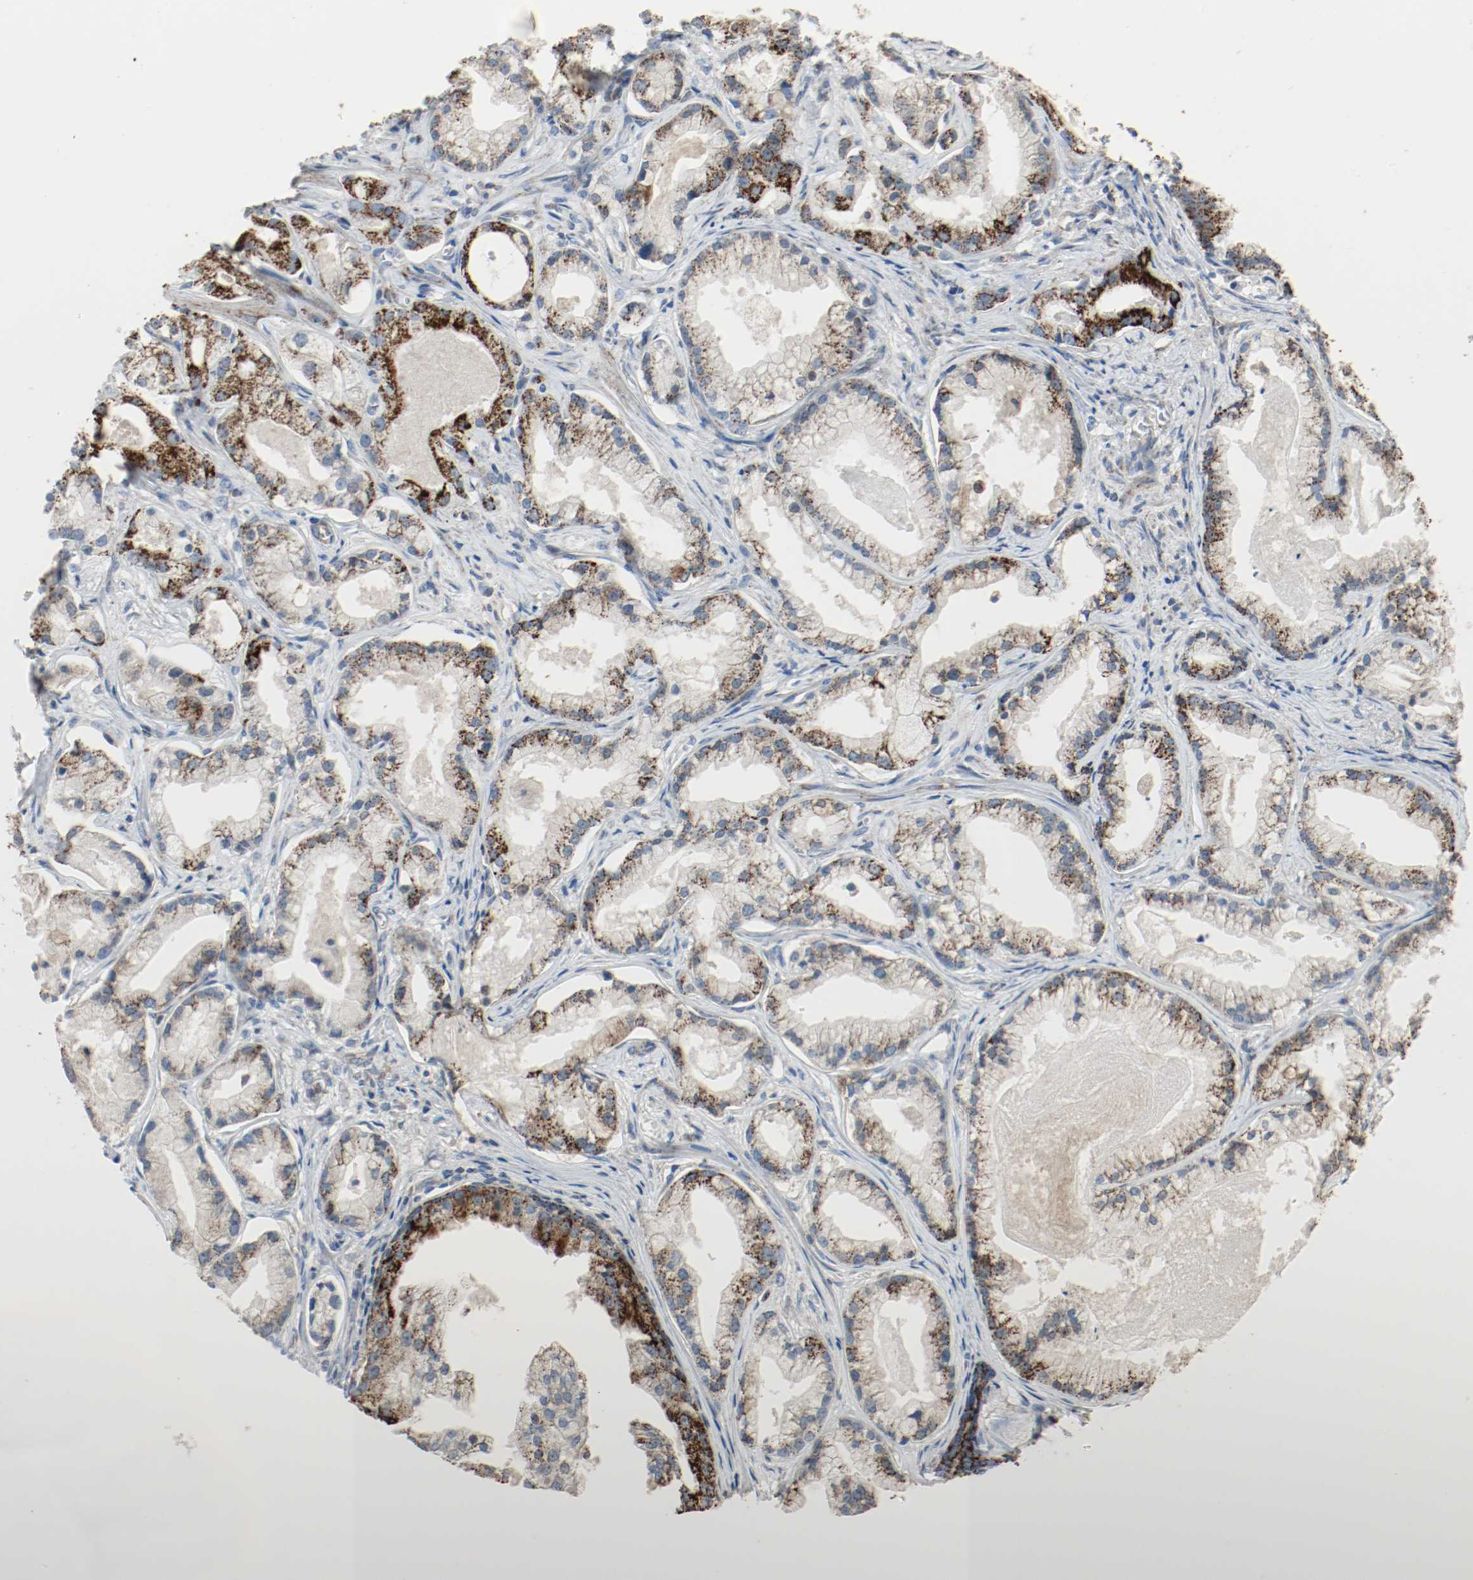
{"staining": {"intensity": "strong", "quantity": ">75%", "location": "cytoplasmic/membranous"}, "tissue": "prostate cancer", "cell_type": "Tumor cells", "image_type": "cancer", "snomed": [{"axis": "morphology", "description": "Adenocarcinoma, Low grade"}, {"axis": "topography", "description": "Prostate"}], "caption": "The micrograph shows staining of prostate cancer (adenocarcinoma (low-grade)), revealing strong cytoplasmic/membranous protein expression (brown color) within tumor cells.", "gene": "ALDH4A1", "patient": {"sex": "male", "age": 59}}